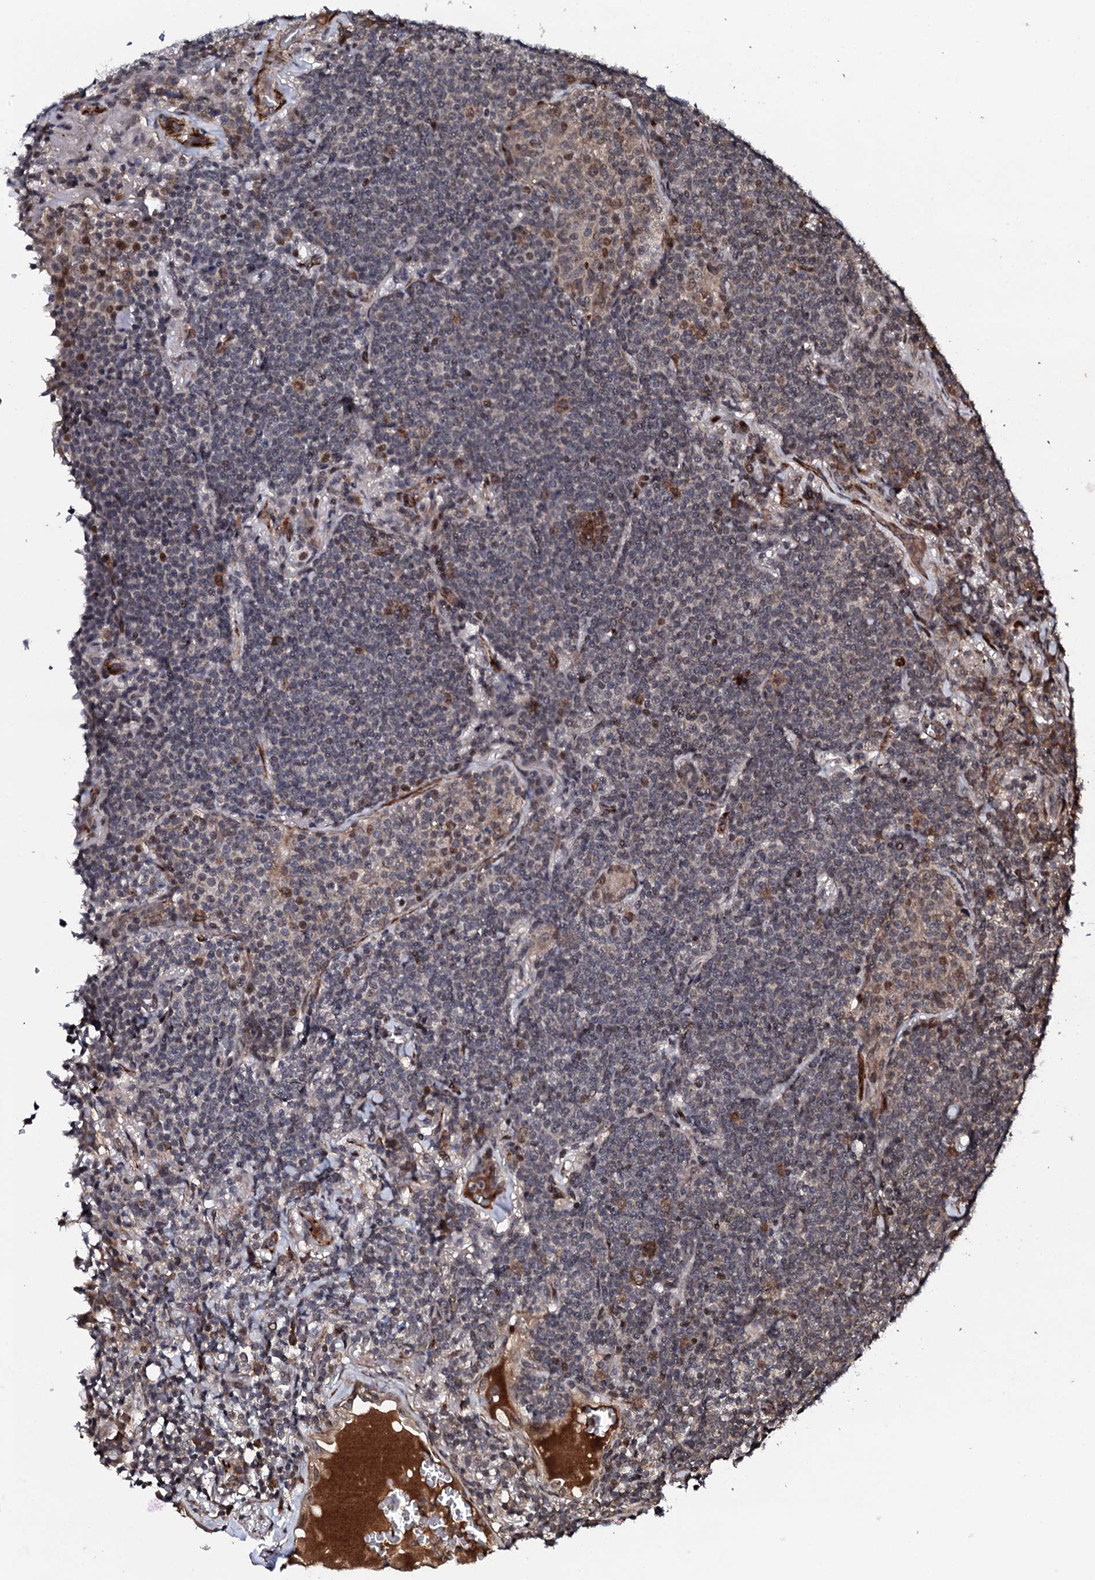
{"staining": {"intensity": "weak", "quantity": "<25%", "location": "cytoplasmic/membranous,nuclear"}, "tissue": "lymphoma", "cell_type": "Tumor cells", "image_type": "cancer", "snomed": [{"axis": "morphology", "description": "Malignant lymphoma, non-Hodgkin's type, Low grade"}, {"axis": "topography", "description": "Lung"}], "caption": "DAB (3,3'-diaminobenzidine) immunohistochemical staining of human malignant lymphoma, non-Hodgkin's type (low-grade) reveals no significant staining in tumor cells.", "gene": "FAM111A", "patient": {"sex": "female", "age": 71}}